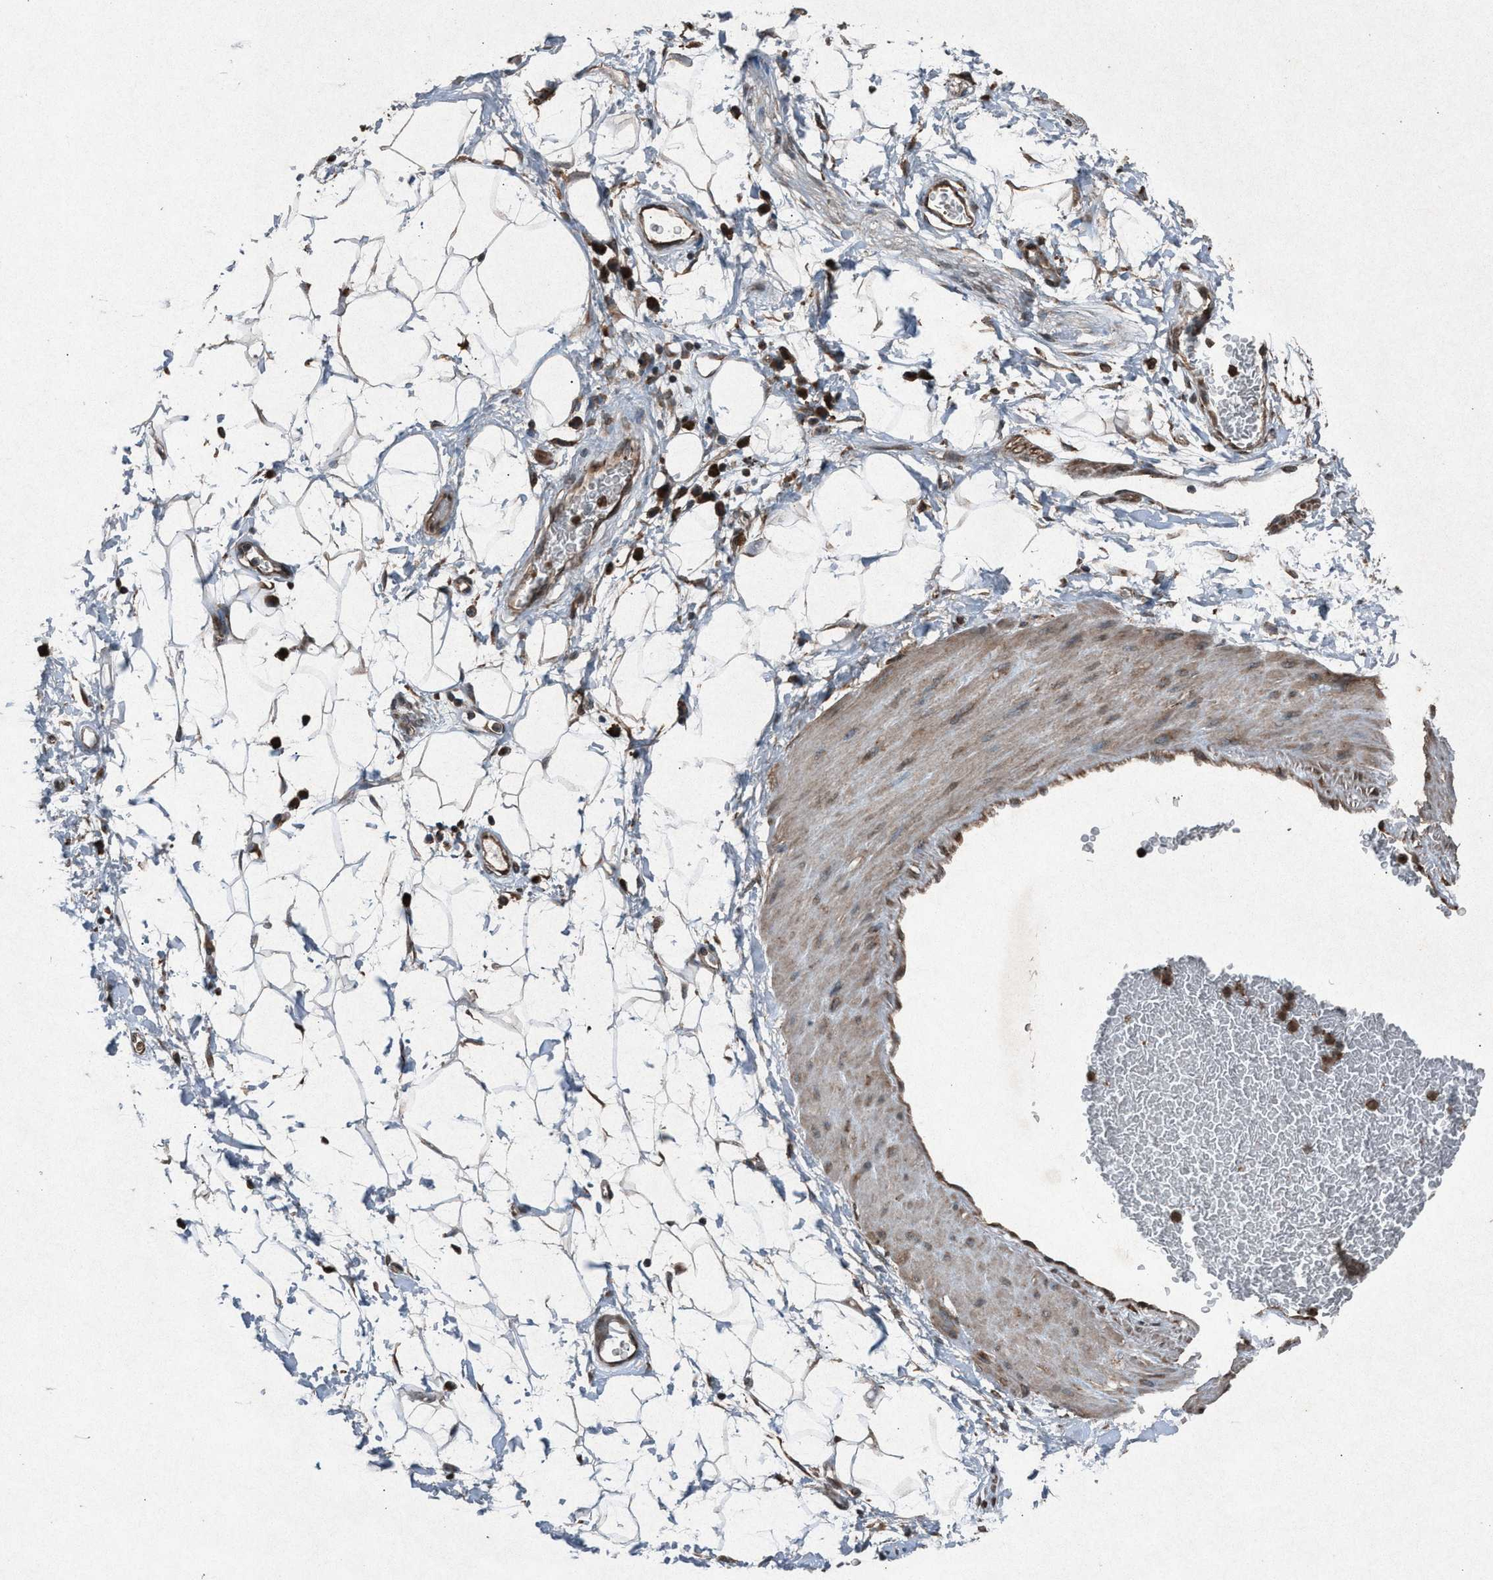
{"staining": {"intensity": "weak", "quantity": ">75%", "location": "cytoplasmic/membranous"}, "tissue": "adipose tissue", "cell_type": "Adipocytes", "image_type": "normal", "snomed": [{"axis": "morphology", "description": "Normal tissue, NOS"}, {"axis": "topography", "description": "Soft tissue"}], "caption": "Immunohistochemistry staining of unremarkable adipose tissue, which demonstrates low levels of weak cytoplasmic/membranous positivity in approximately >75% of adipocytes indicating weak cytoplasmic/membranous protein staining. The staining was performed using DAB (brown) for protein detection and nuclei were counterstained in hematoxylin (blue).", "gene": "CALR", "patient": {"sex": "male", "age": 72}}